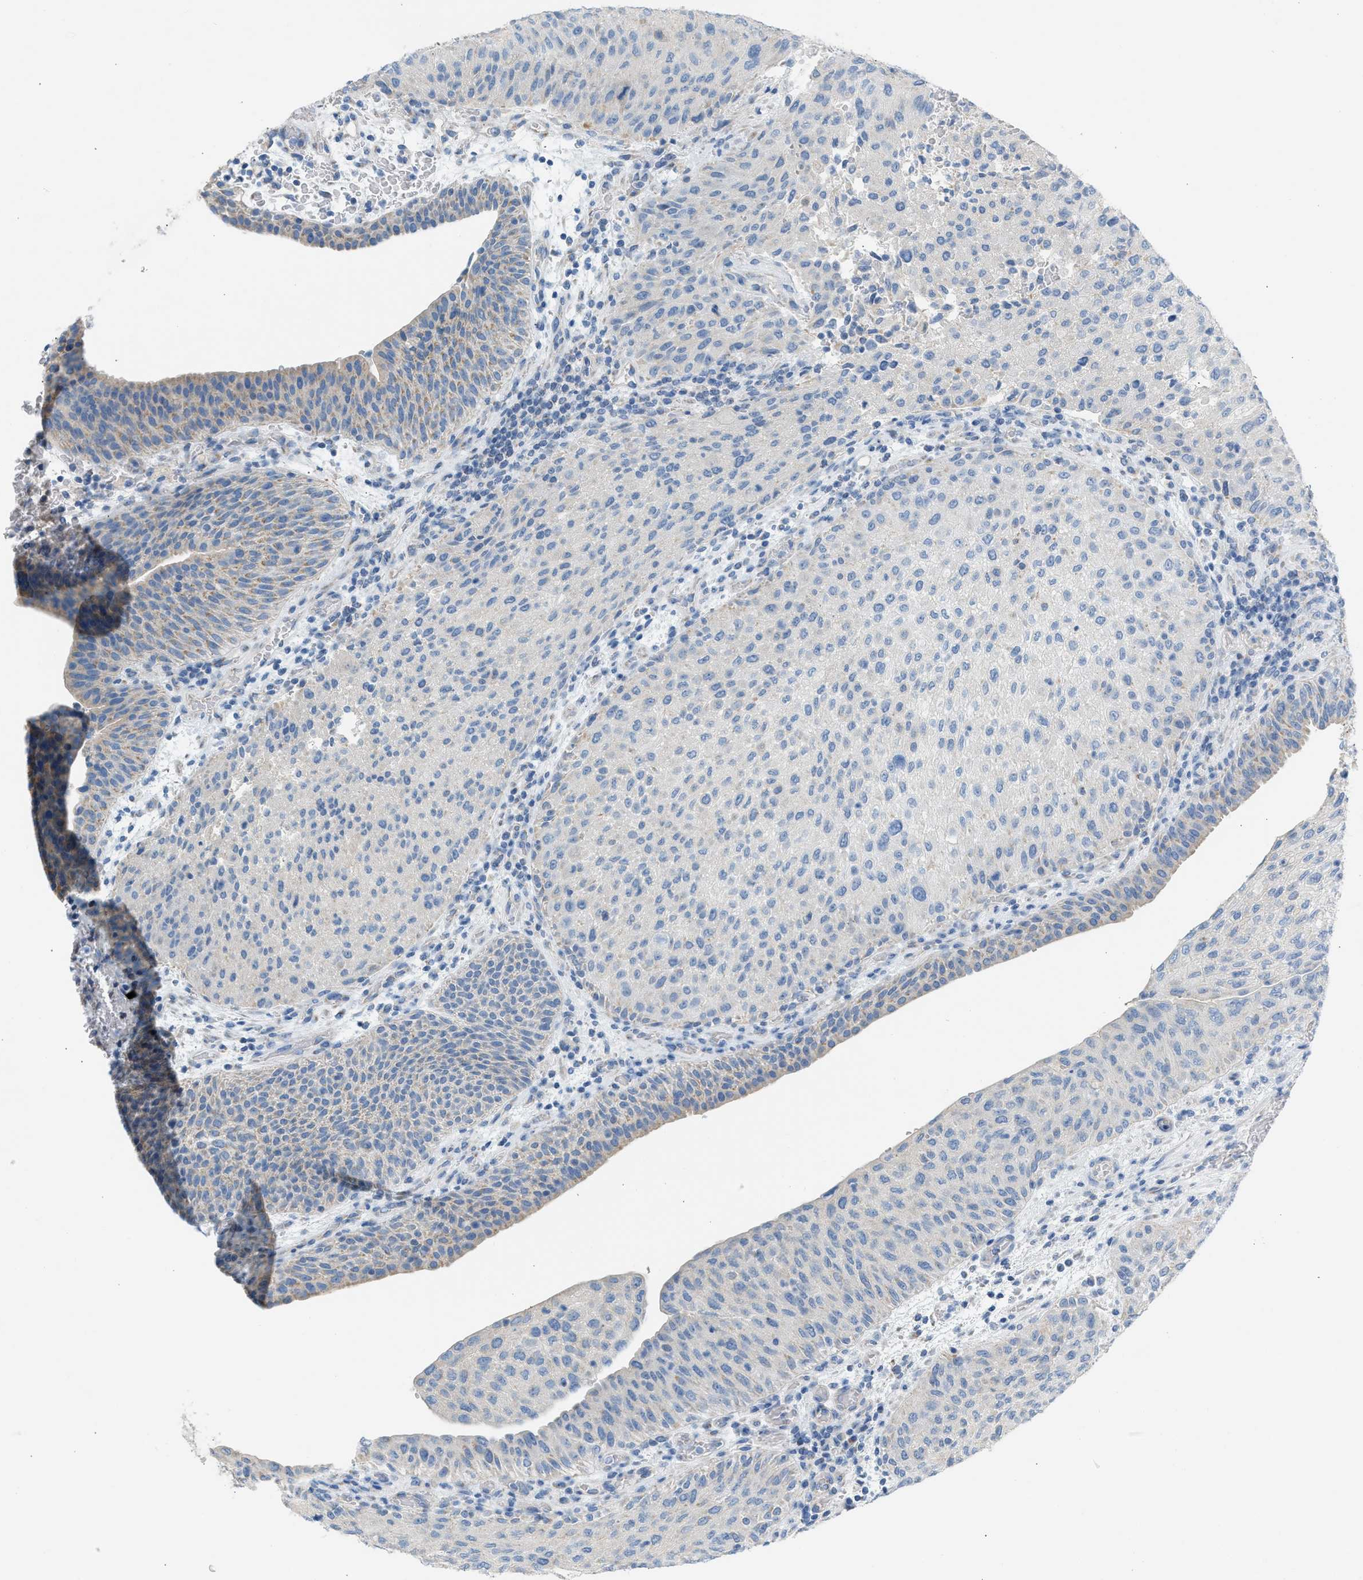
{"staining": {"intensity": "negative", "quantity": "none", "location": "none"}, "tissue": "urothelial cancer", "cell_type": "Tumor cells", "image_type": "cancer", "snomed": [{"axis": "morphology", "description": "Urothelial carcinoma, Low grade"}, {"axis": "morphology", "description": "Urothelial carcinoma, High grade"}, {"axis": "topography", "description": "Urinary bladder"}], "caption": "The photomicrograph shows no staining of tumor cells in urothelial carcinoma (low-grade). Brightfield microscopy of immunohistochemistry (IHC) stained with DAB (brown) and hematoxylin (blue), captured at high magnification.", "gene": "NDUFS8", "patient": {"sex": "male", "age": 35}}